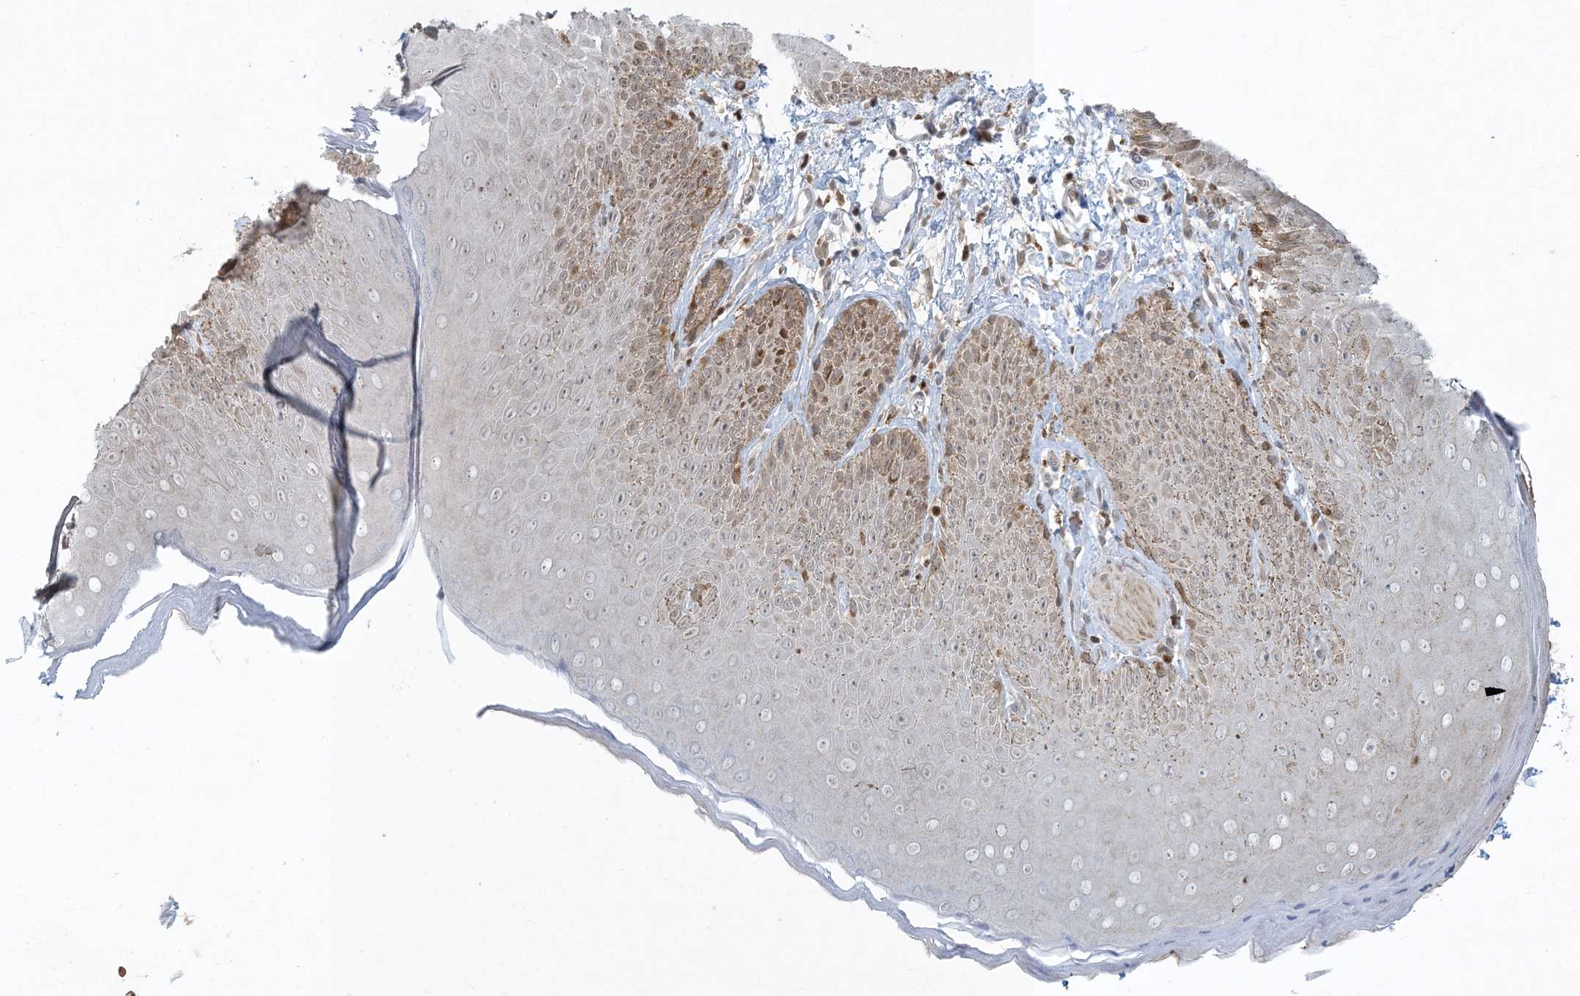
{"staining": {"intensity": "moderate", "quantity": "<25%", "location": "cytoplasmic/membranous,nuclear"}, "tissue": "skin", "cell_type": "Epidermal cells", "image_type": "normal", "snomed": [{"axis": "morphology", "description": "Normal tissue, NOS"}, {"axis": "topography", "description": "Anal"}], "caption": "This photomicrograph displays normal skin stained with immunohistochemistry to label a protein in brown. The cytoplasmic/membranous,nuclear of epidermal cells show moderate positivity for the protein. Nuclei are counter-stained blue.", "gene": "CTDNEP1", "patient": {"sex": "male", "age": 44}}